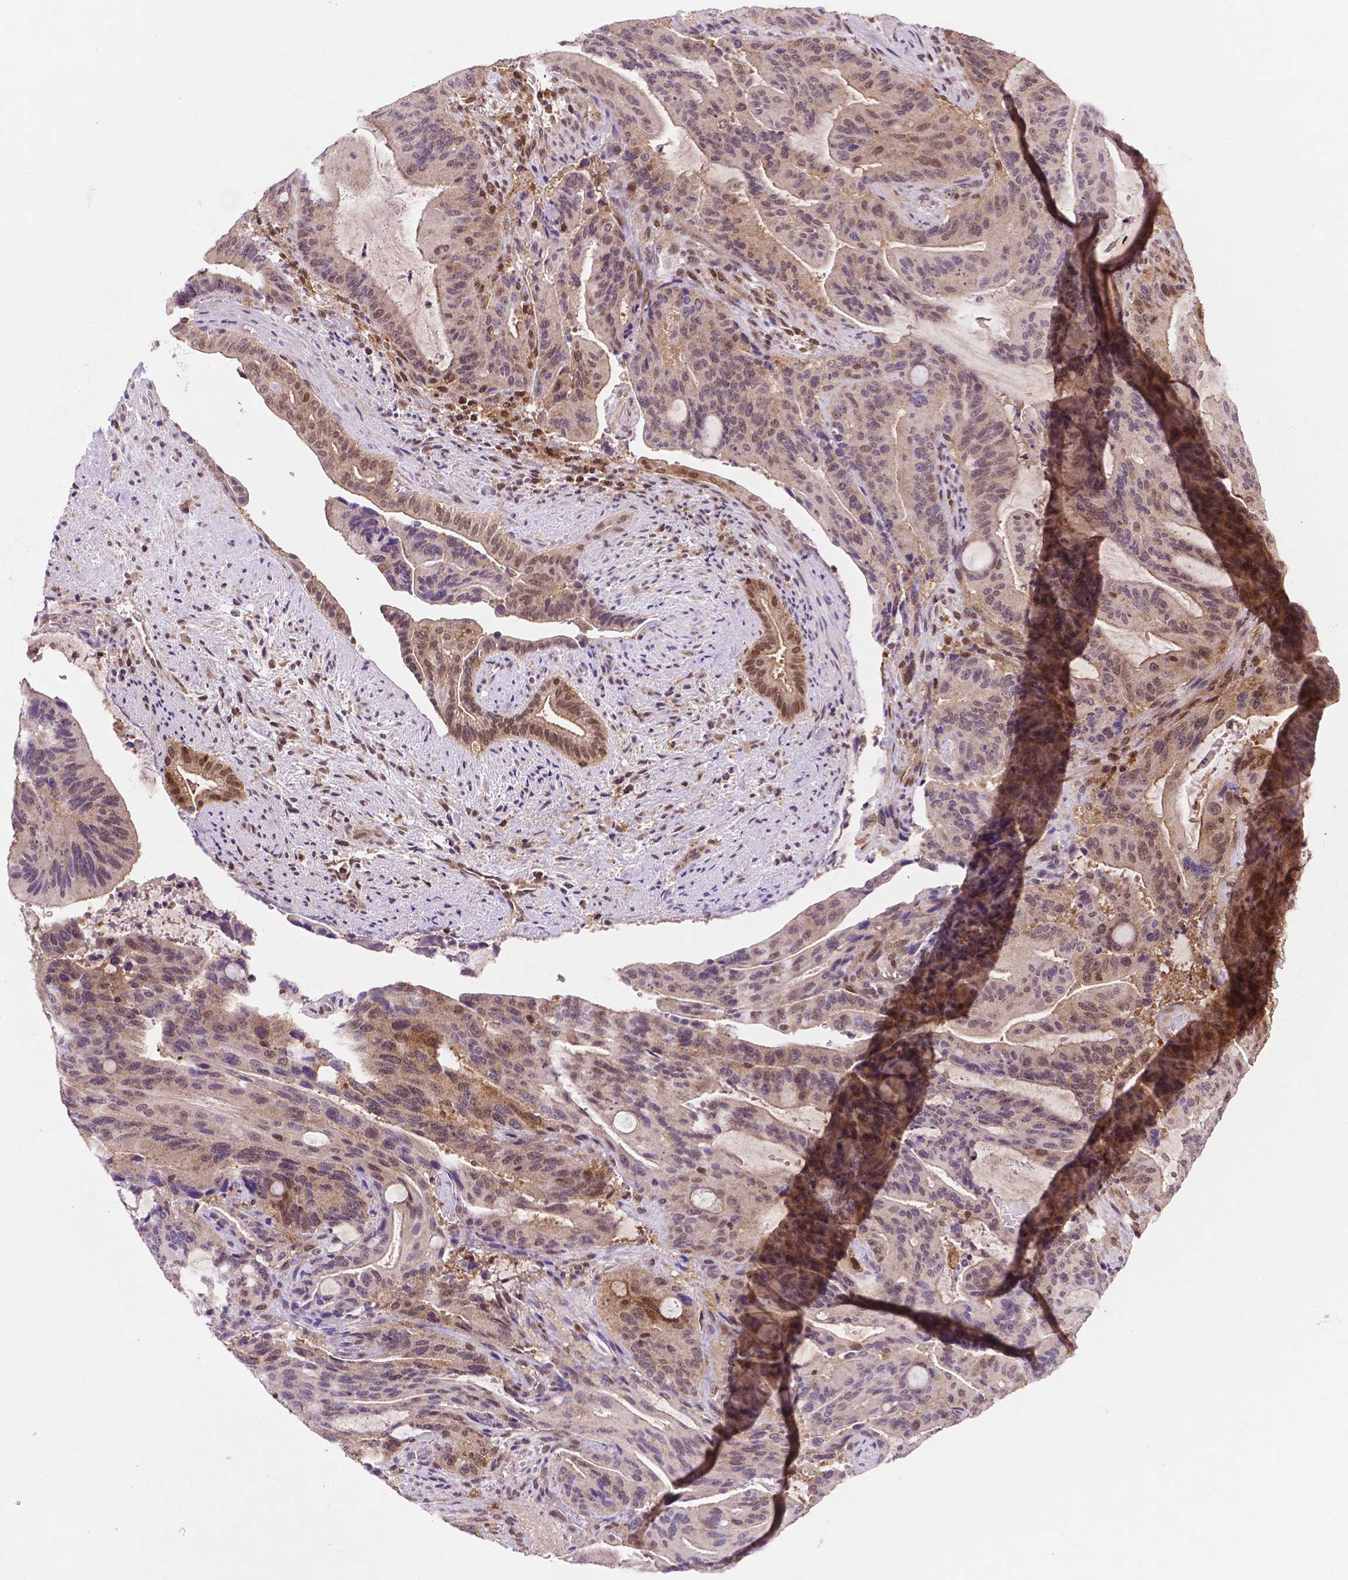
{"staining": {"intensity": "weak", "quantity": ">75%", "location": "cytoplasmic/membranous,nuclear"}, "tissue": "liver cancer", "cell_type": "Tumor cells", "image_type": "cancer", "snomed": [{"axis": "morphology", "description": "Cholangiocarcinoma"}, {"axis": "topography", "description": "Liver"}], "caption": "Liver cancer (cholangiocarcinoma) was stained to show a protein in brown. There is low levels of weak cytoplasmic/membranous and nuclear staining in approximately >75% of tumor cells.", "gene": "UBE2L6", "patient": {"sex": "female", "age": 73}}